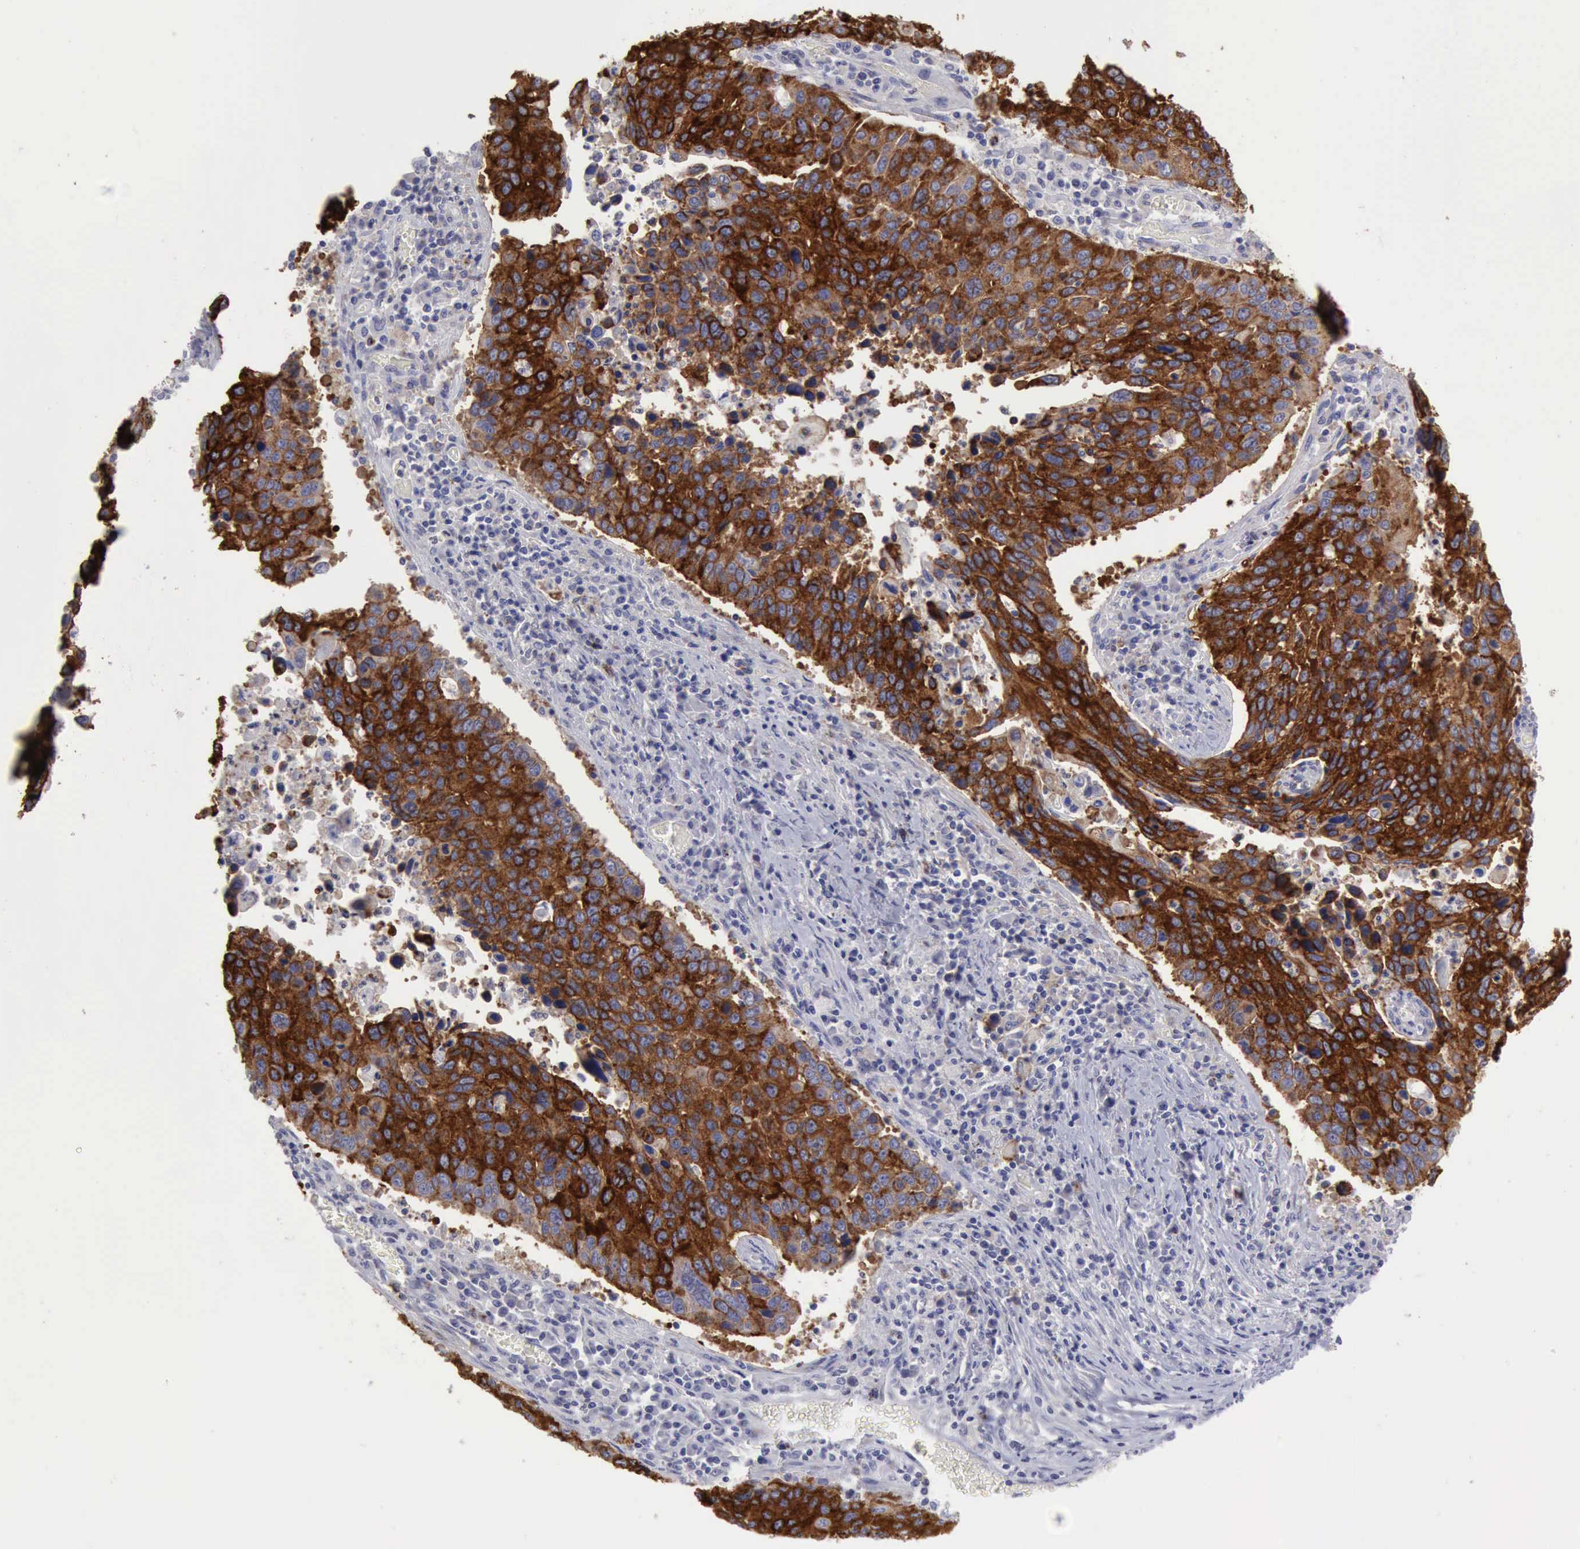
{"staining": {"intensity": "strong", "quantity": ">75%", "location": "cytoplasmic/membranous"}, "tissue": "lung cancer", "cell_type": "Tumor cells", "image_type": "cancer", "snomed": [{"axis": "morphology", "description": "Squamous cell carcinoma, NOS"}, {"axis": "topography", "description": "Lung"}], "caption": "The photomicrograph exhibits staining of lung squamous cell carcinoma, revealing strong cytoplasmic/membranous protein staining (brown color) within tumor cells.", "gene": "TFRC", "patient": {"sex": "male", "age": 68}}